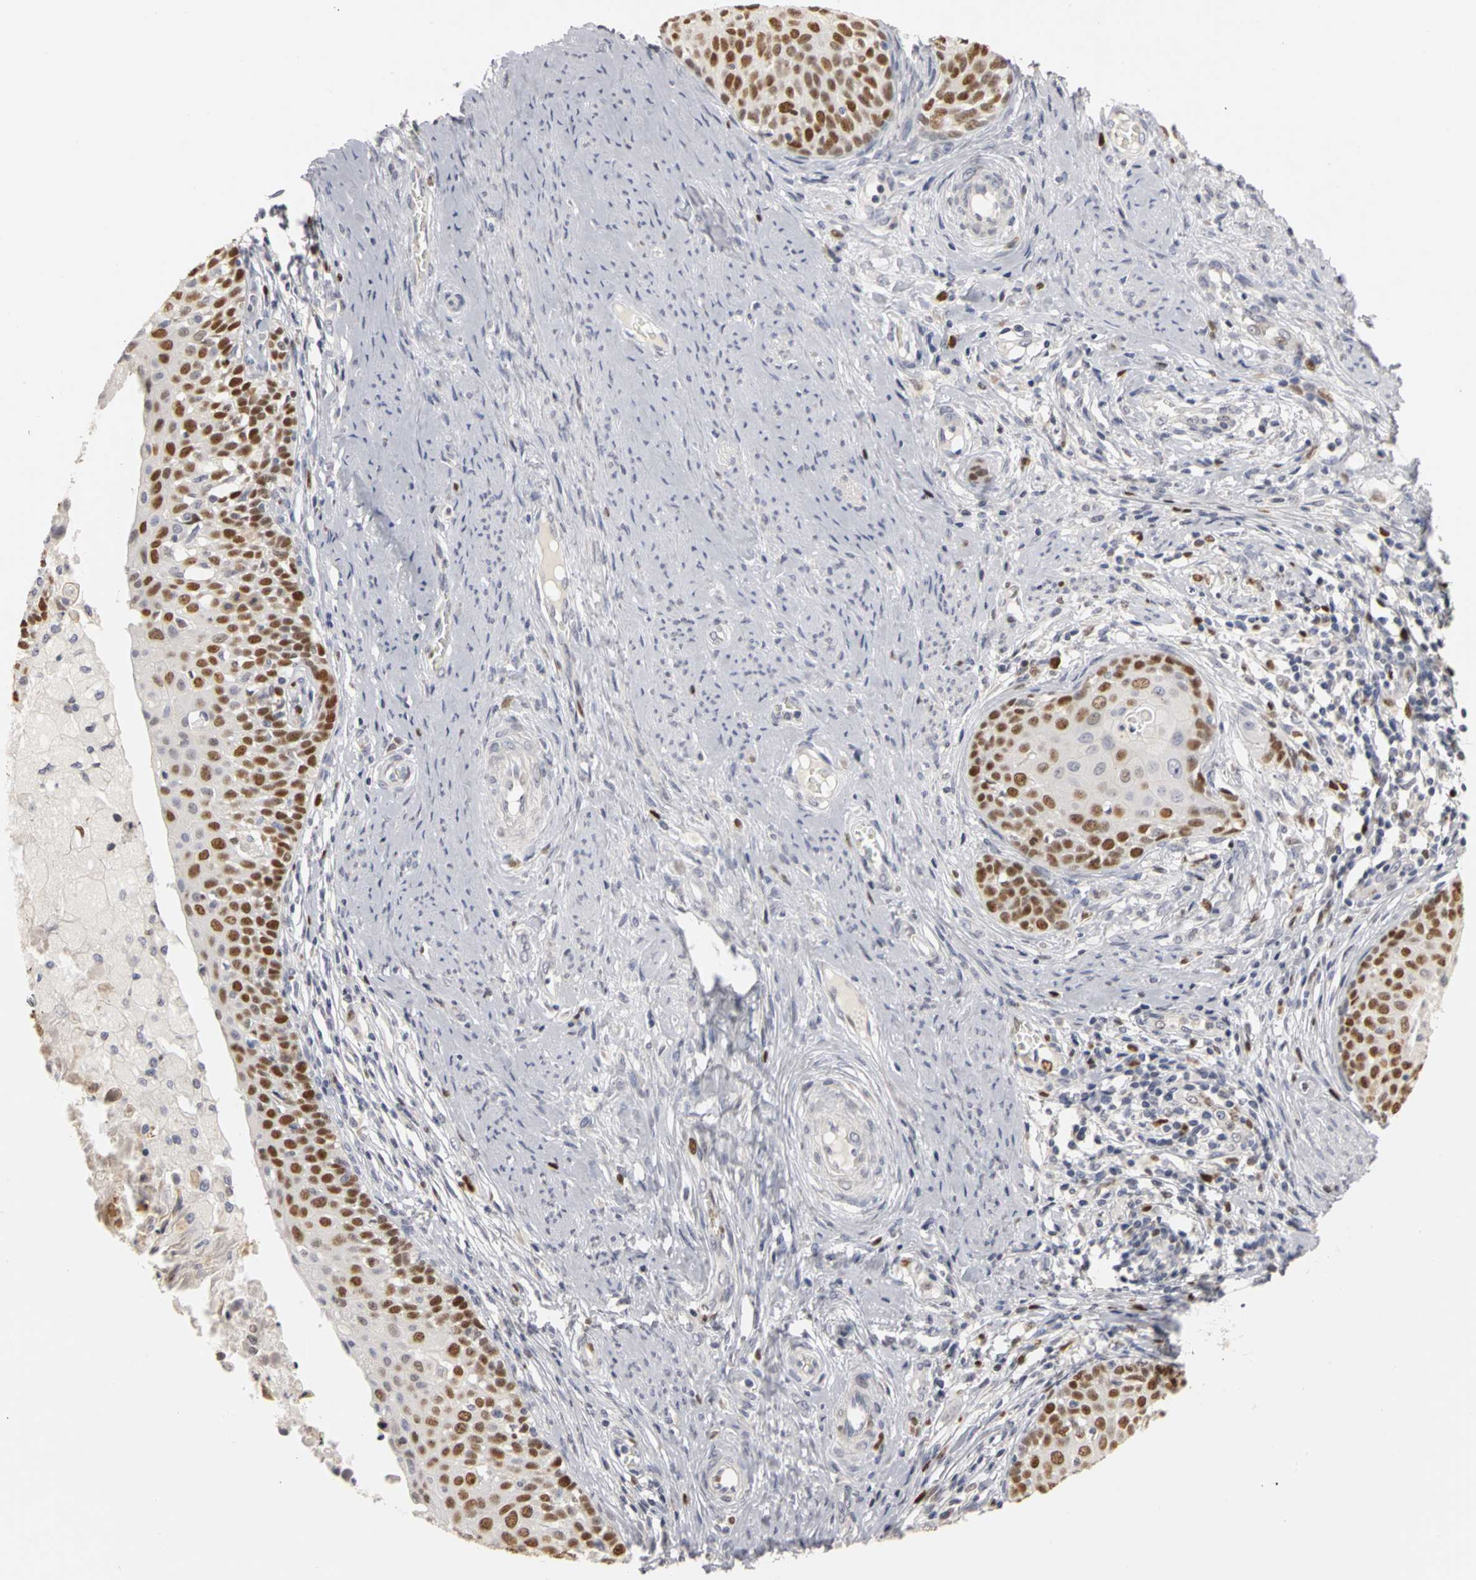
{"staining": {"intensity": "strong", "quantity": "25%-75%", "location": "nuclear"}, "tissue": "cervical cancer", "cell_type": "Tumor cells", "image_type": "cancer", "snomed": [{"axis": "morphology", "description": "Squamous cell carcinoma, NOS"}, {"axis": "morphology", "description": "Adenocarcinoma, NOS"}, {"axis": "topography", "description": "Cervix"}], "caption": "Protein expression analysis of human adenocarcinoma (cervical) reveals strong nuclear positivity in about 25%-75% of tumor cells.", "gene": "MCM6", "patient": {"sex": "female", "age": 52}}